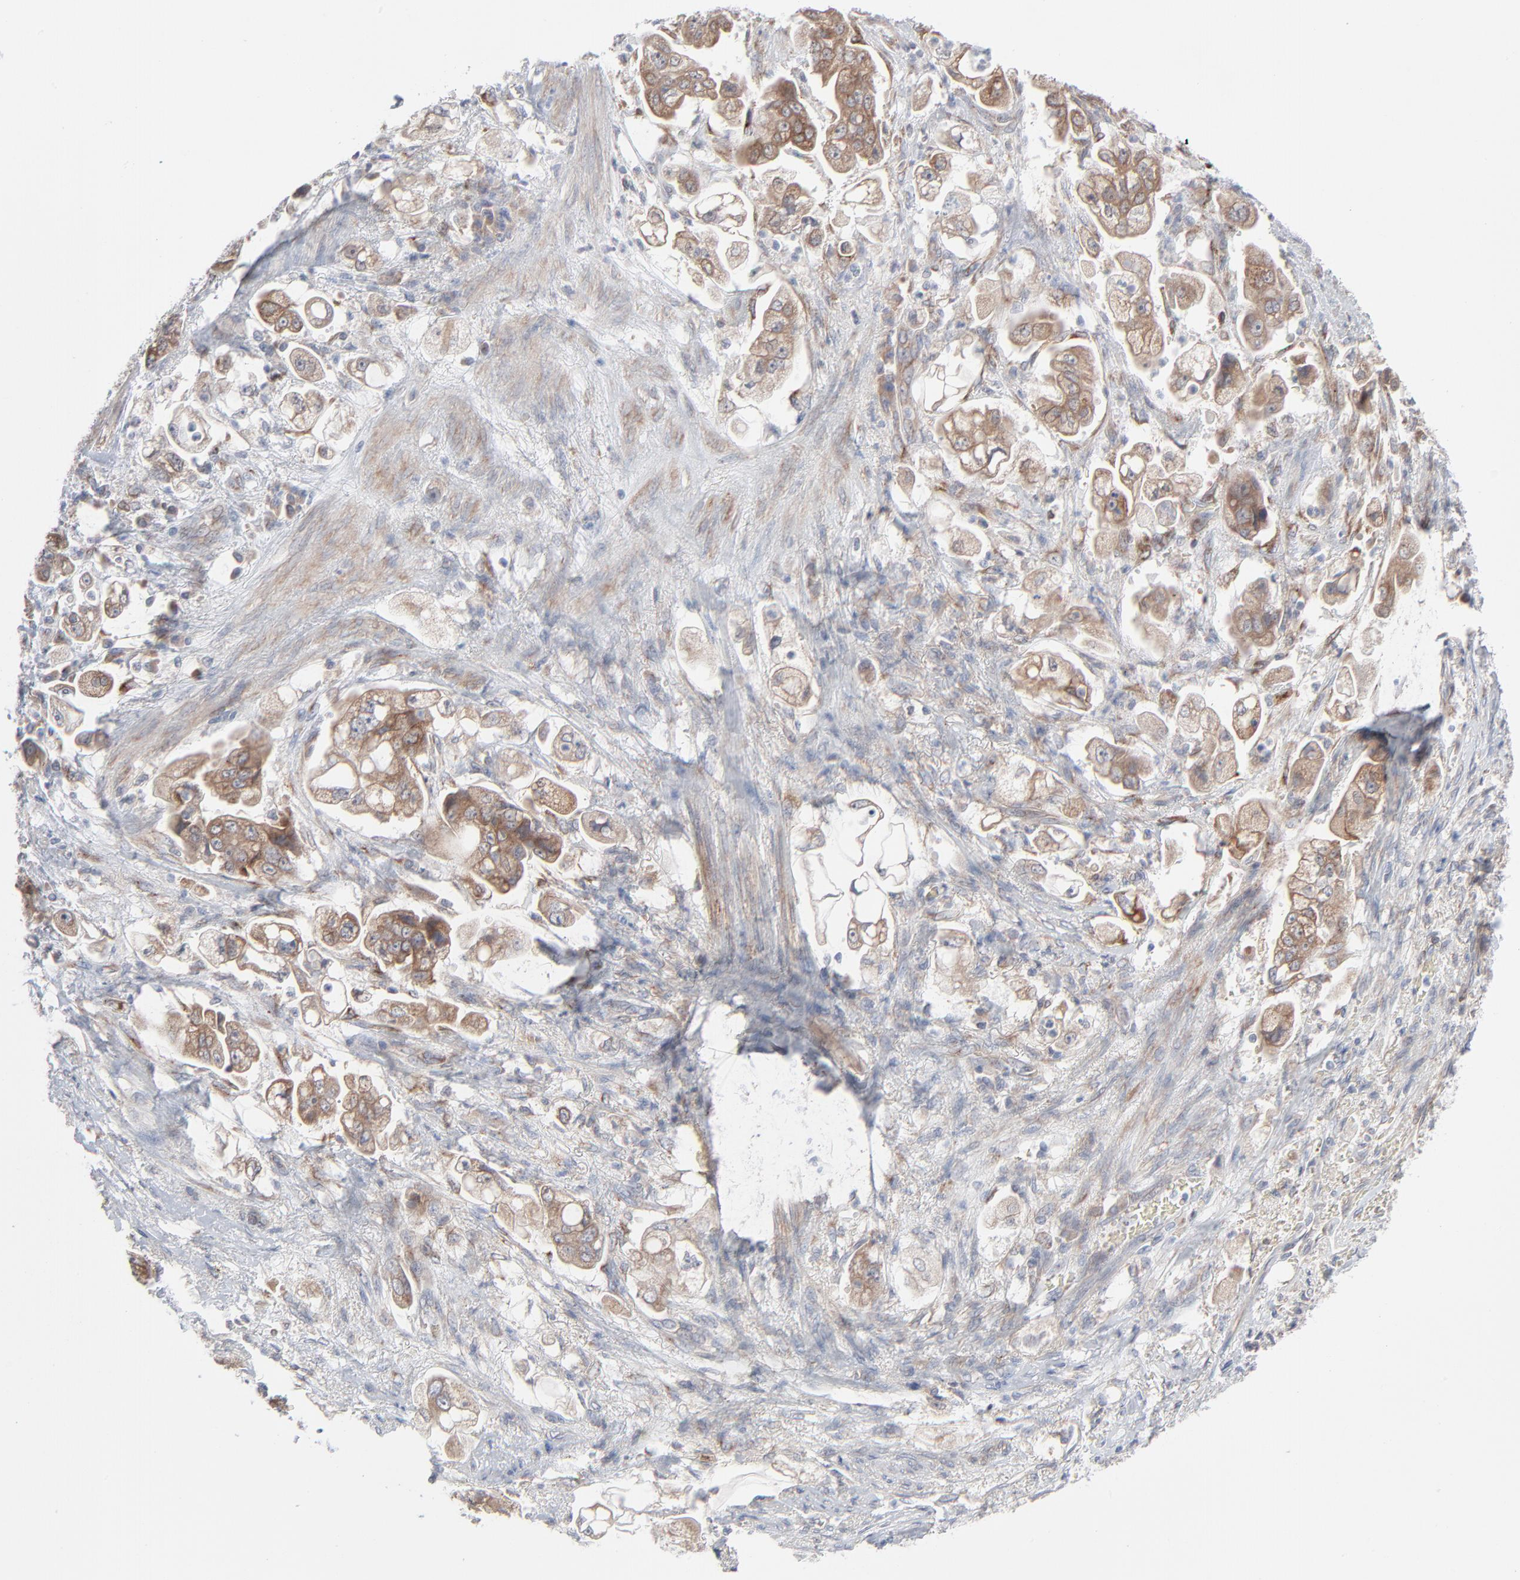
{"staining": {"intensity": "moderate", "quantity": ">75%", "location": "cytoplasmic/membranous"}, "tissue": "stomach cancer", "cell_type": "Tumor cells", "image_type": "cancer", "snomed": [{"axis": "morphology", "description": "Adenocarcinoma, NOS"}, {"axis": "topography", "description": "Stomach"}], "caption": "Tumor cells exhibit medium levels of moderate cytoplasmic/membranous positivity in approximately >75% of cells in human stomach adenocarcinoma.", "gene": "KDSR", "patient": {"sex": "male", "age": 62}}